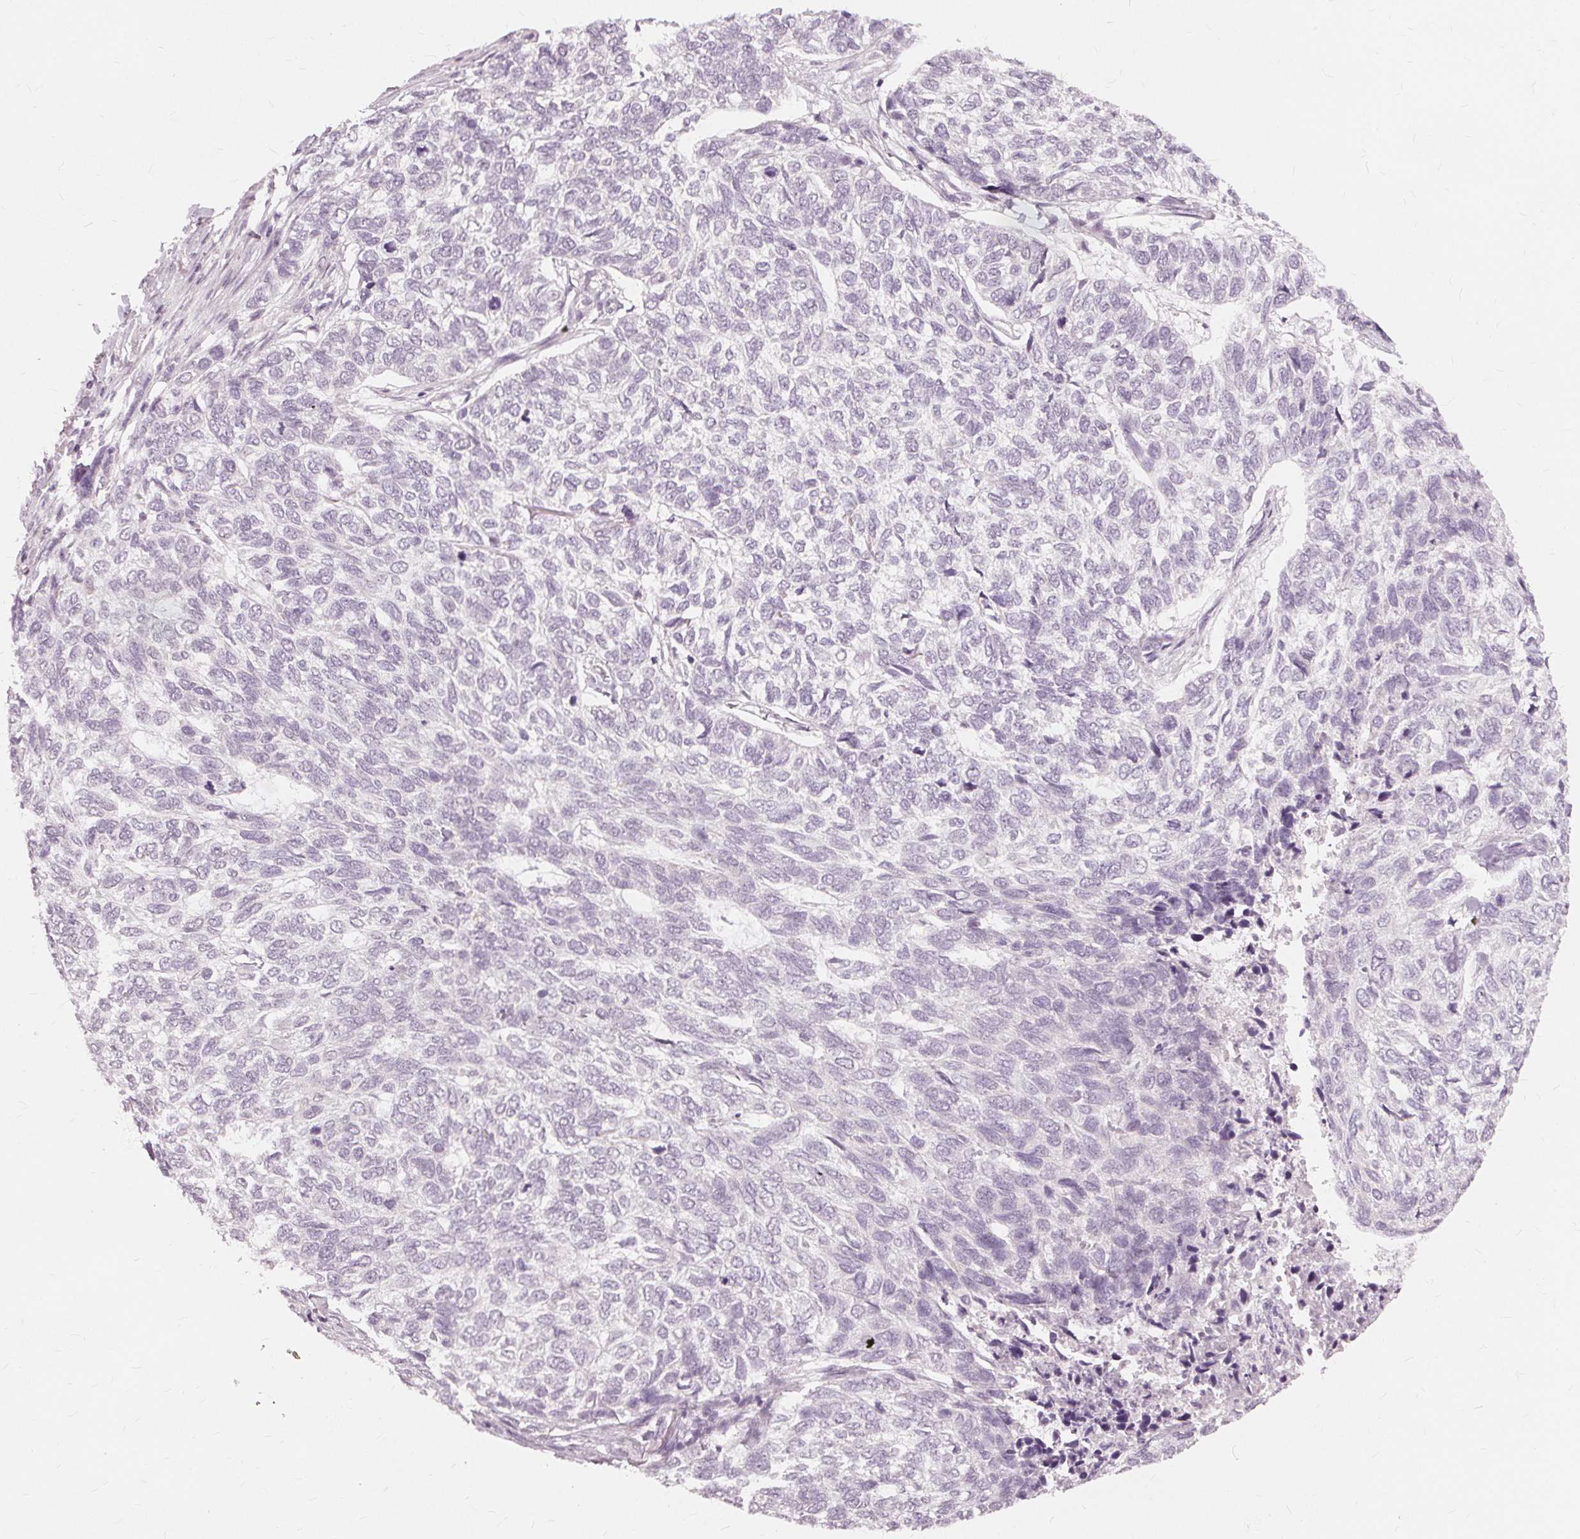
{"staining": {"intensity": "negative", "quantity": "none", "location": "none"}, "tissue": "skin cancer", "cell_type": "Tumor cells", "image_type": "cancer", "snomed": [{"axis": "morphology", "description": "Basal cell carcinoma"}, {"axis": "topography", "description": "Skin"}], "caption": "This is an IHC histopathology image of human skin basal cell carcinoma. There is no expression in tumor cells.", "gene": "SFTPD", "patient": {"sex": "female", "age": 65}}